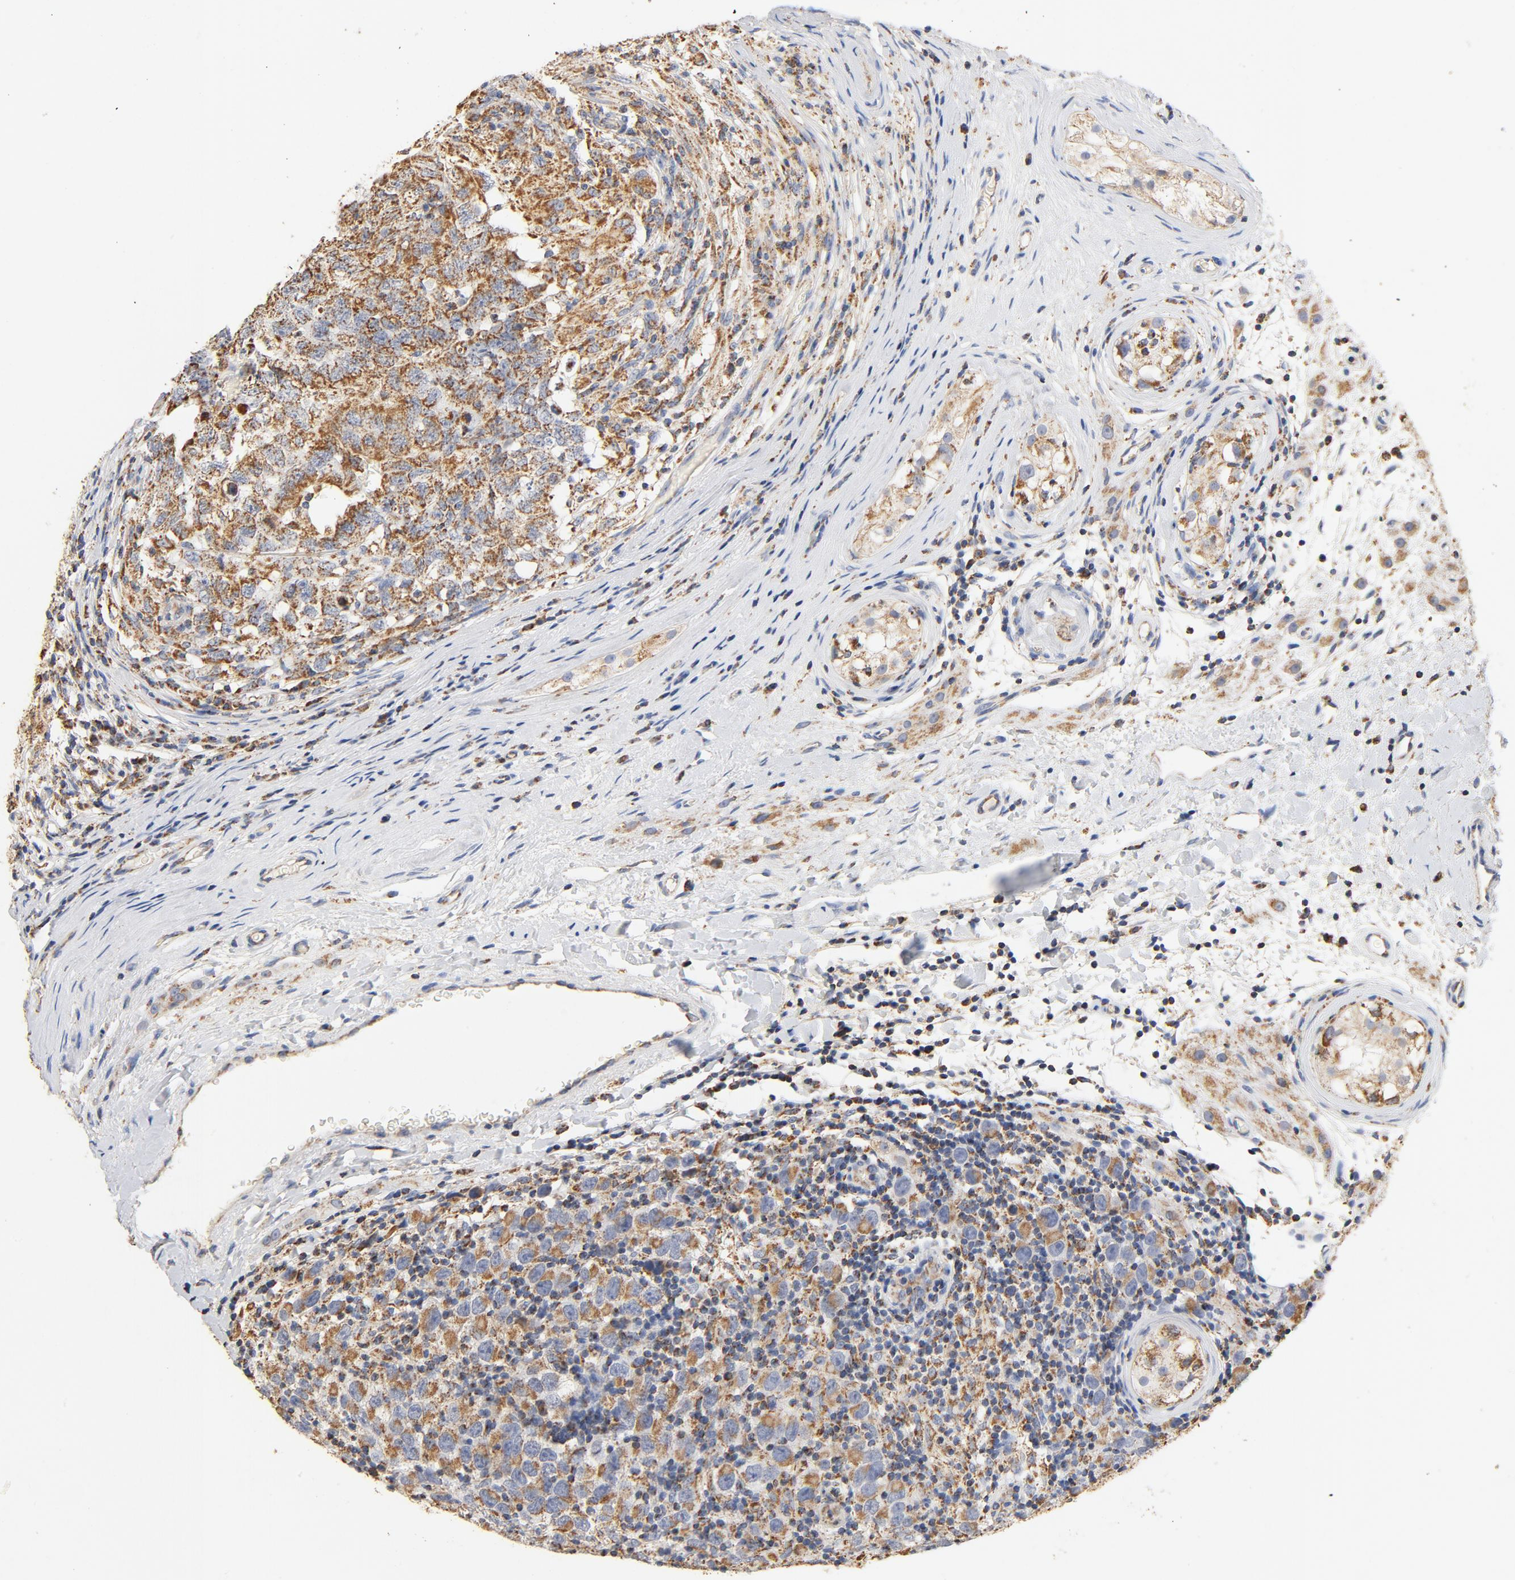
{"staining": {"intensity": "moderate", "quantity": ">75%", "location": "cytoplasmic/membranous"}, "tissue": "testis cancer", "cell_type": "Tumor cells", "image_type": "cancer", "snomed": [{"axis": "morphology", "description": "Carcinoma, Embryonal, NOS"}, {"axis": "topography", "description": "Testis"}], "caption": "IHC (DAB (3,3'-diaminobenzidine)) staining of testis cancer demonstrates moderate cytoplasmic/membranous protein expression in about >75% of tumor cells. The staining is performed using DAB (3,3'-diaminobenzidine) brown chromogen to label protein expression. The nuclei are counter-stained blue using hematoxylin.", "gene": "COX4I1", "patient": {"sex": "male", "age": 21}}